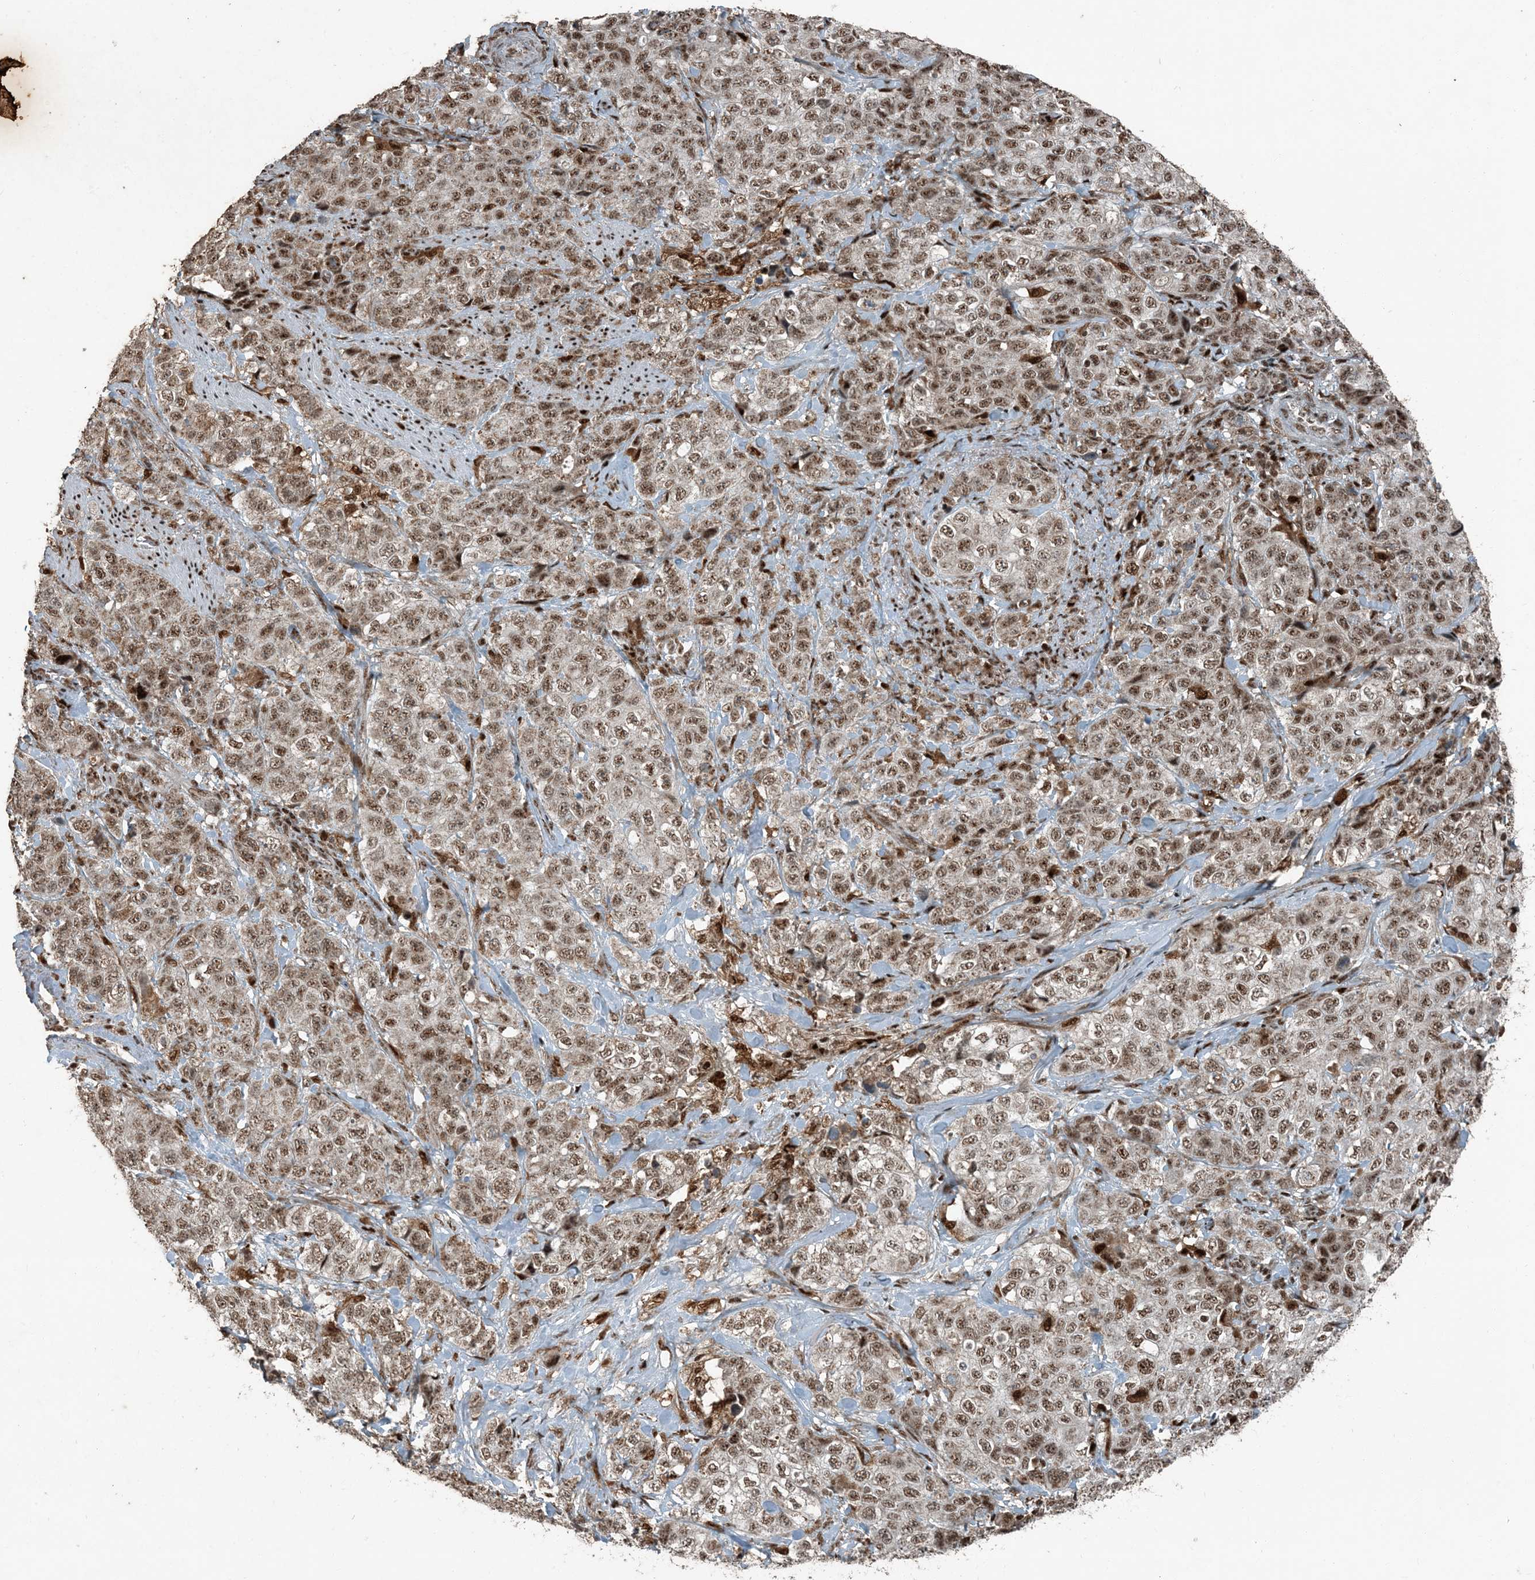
{"staining": {"intensity": "moderate", "quantity": ">75%", "location": "nuclear"}, "tissue": "stomach cancer", "cell_type": "Tumor cells", "image_type": "cancer", "snomed": [{"axis": "morphology", "description": "Adenocarcinoma, NOS"}, {"axis": "topography", "description": "Stomach"}], "caption": "IHC (DAB (3,3'-diaminobenzidine)) staining of human adenocarcinoma (stomach) exhibits moderate nuclear protein positivity in about >75% of tumor cells. The staining was performed using DAB (3,3'-diaminobenzidine), with brown indicating positive protein expression. Nuclei are stained blue with hematoxylin.", "gene": "TADA2B", "patient": {"sex": "male", "age": 48}}